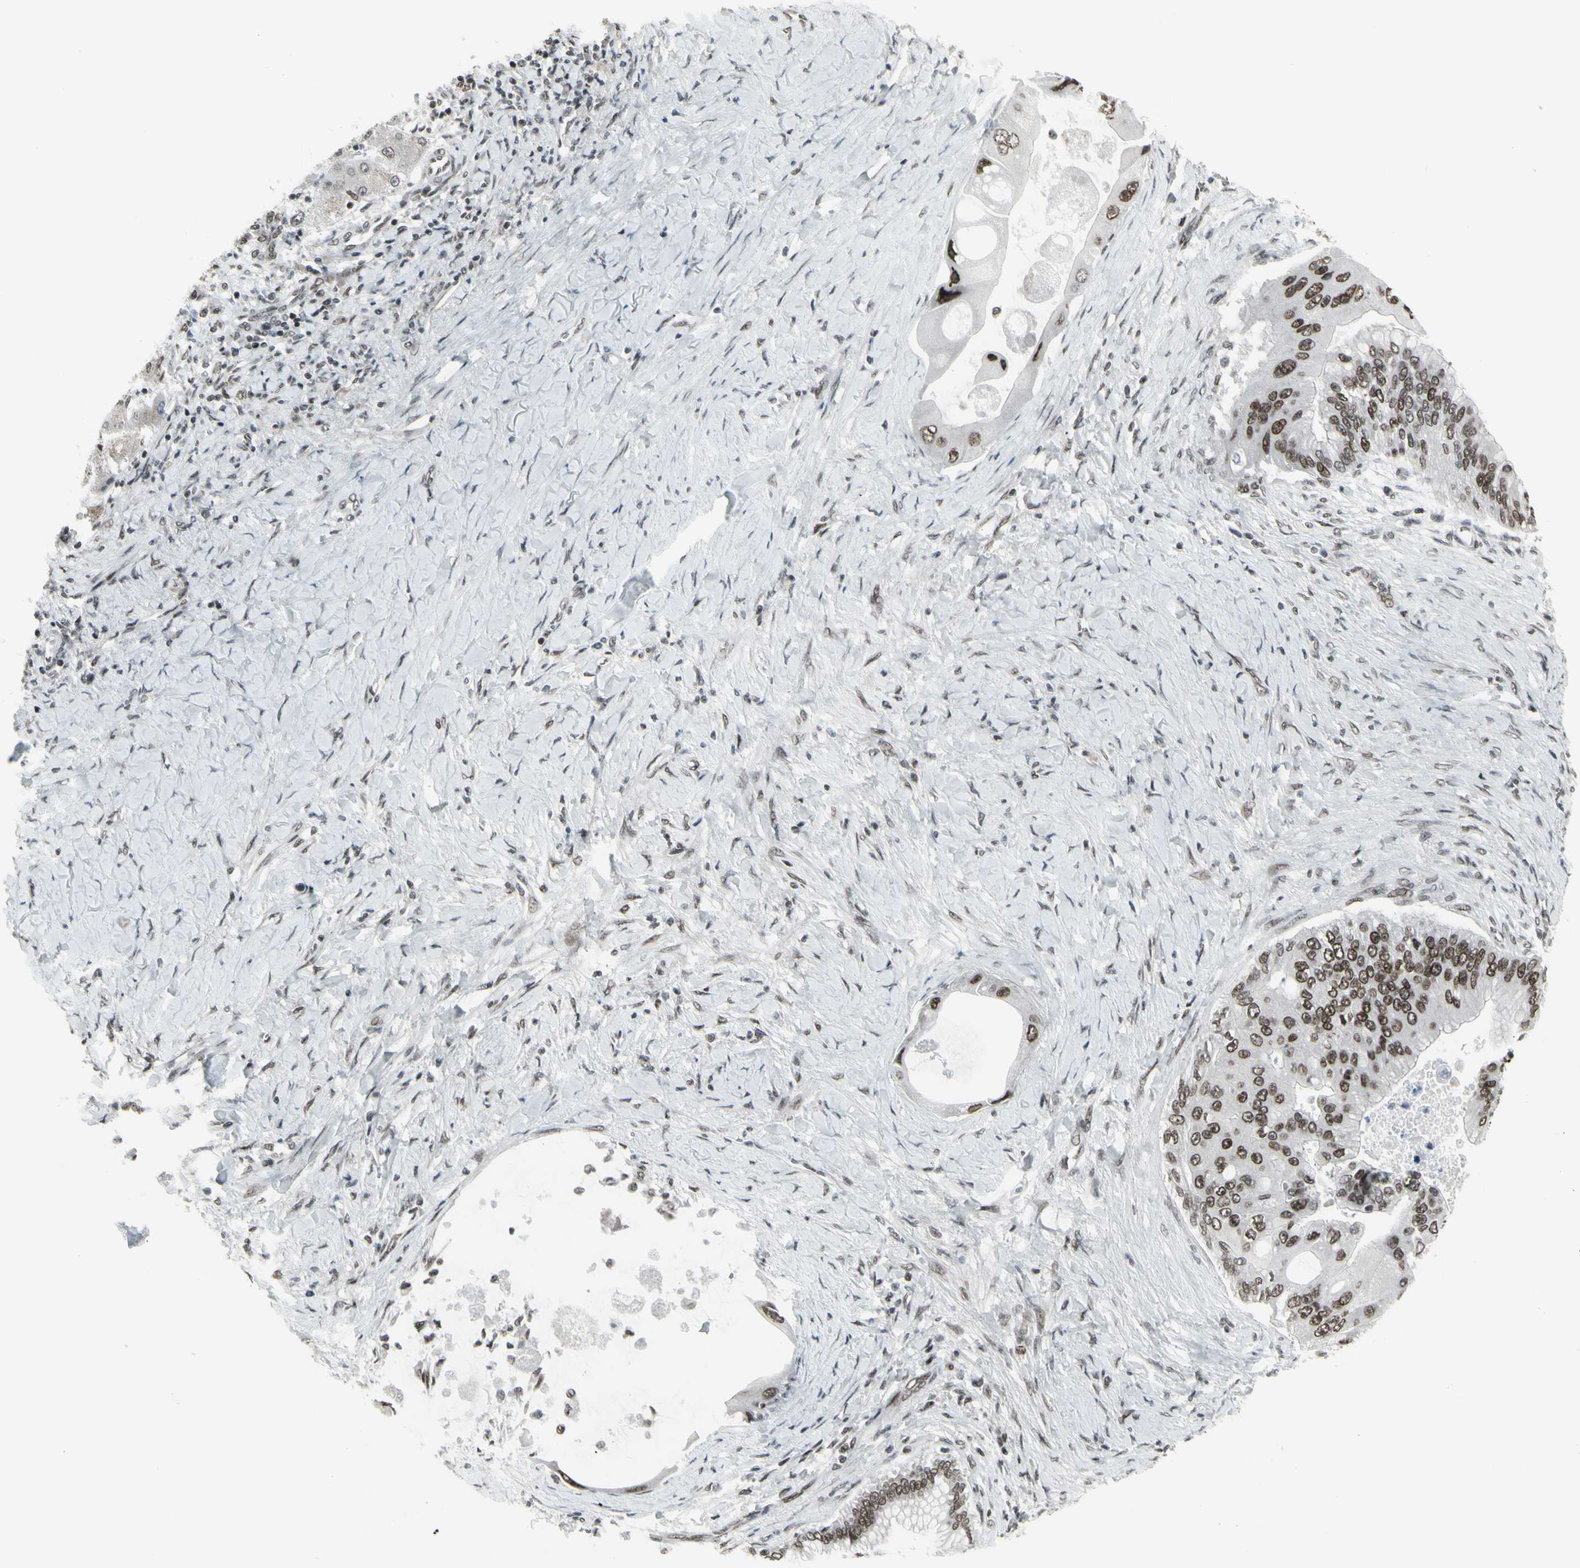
{"staining": {"intensity": "strong", "quantity": ">75%", "location": "nuclear"}, "tissue": "liver cancer", "cell_type": "Tumor cells", "image_type": "cancer", "snomed": [{"axis": "morphology", "description": "Normal tissue, NOS"}, {"axis": "morphology", "description": "Cholangiocarcinoma"}, {"axis": "topography", "description": "Liver"}, {"axis": "topography", "description": "Peripheral nerve tissue"}], "caption": "The immunohistochemical stain shows strong nuclear staining in tumor cells of cholangiocarcinoma (liver) tissue. The staining was performed using DAB (3,3'-diaminobenzidine) to visualize the protein expression in brown, while the nuclei were stained in blue with hematoxylin (Magnification: 20x).", "gene": "HMG20A", "patient": {"sex": "male", "age": 50}}